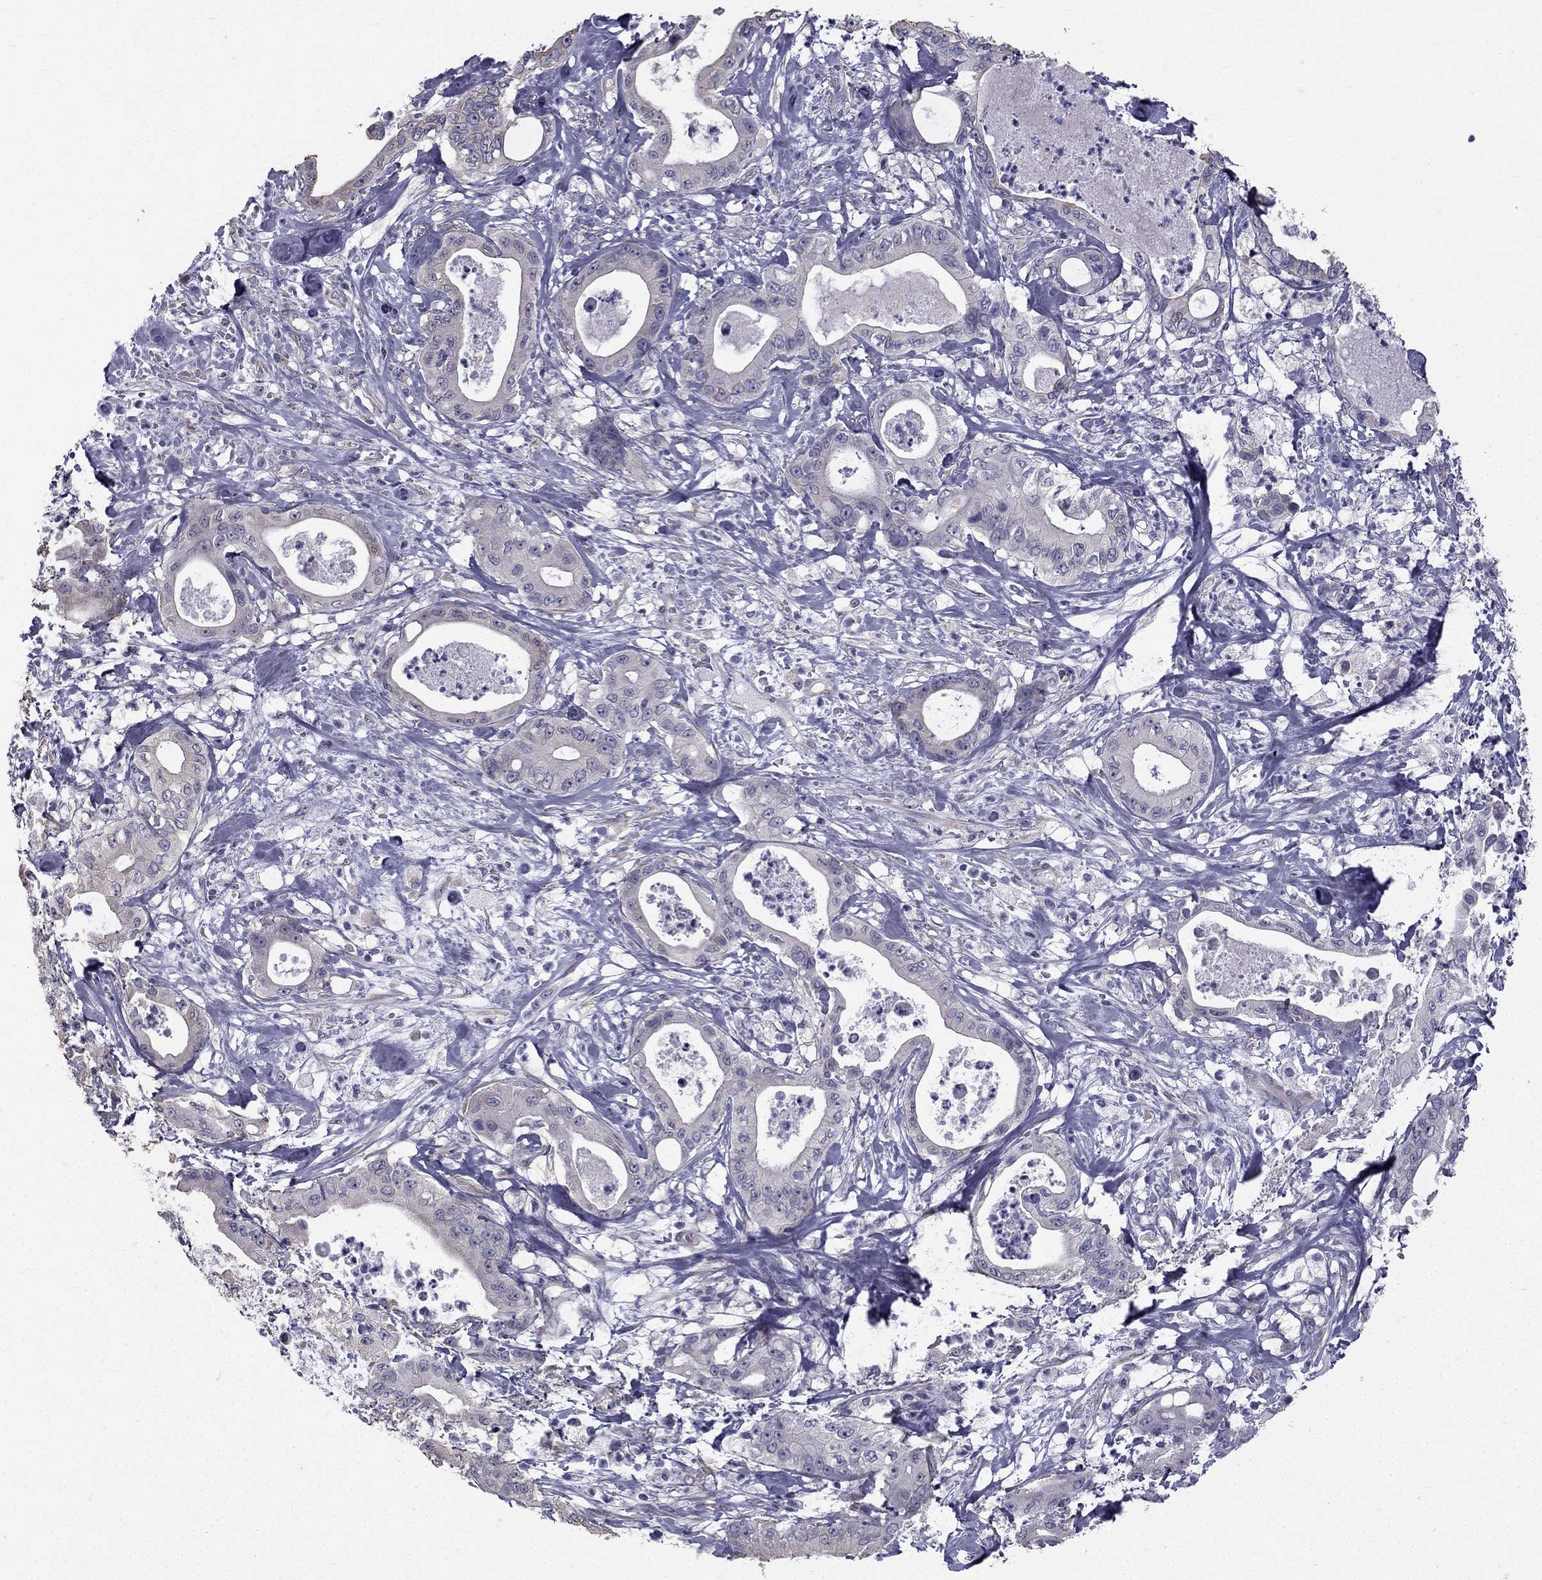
{"staining": {"intensity": "weak", "quantity": "25%-75%", "location": "cytoplasmic/membranous"}, "tissue": "pancreatic cancer", "cell_type": "Tumor cells", "image_type": "cancer", "snomed": [{"axis": "morphology", "description": "Adenocarcinoma, NOS"}, {"axis": "topography", "description": "Pancreas"}], "caption": "A photomicrograph showing weak cytoplasmic/membranous positivity in about 25%-75% of tumor cells in pancreatic adenocarcinoma, as visualized by brown immunohistochemical staining.", "gene": "CCDC40", "patient": {"sex": "male", "age": 71}}